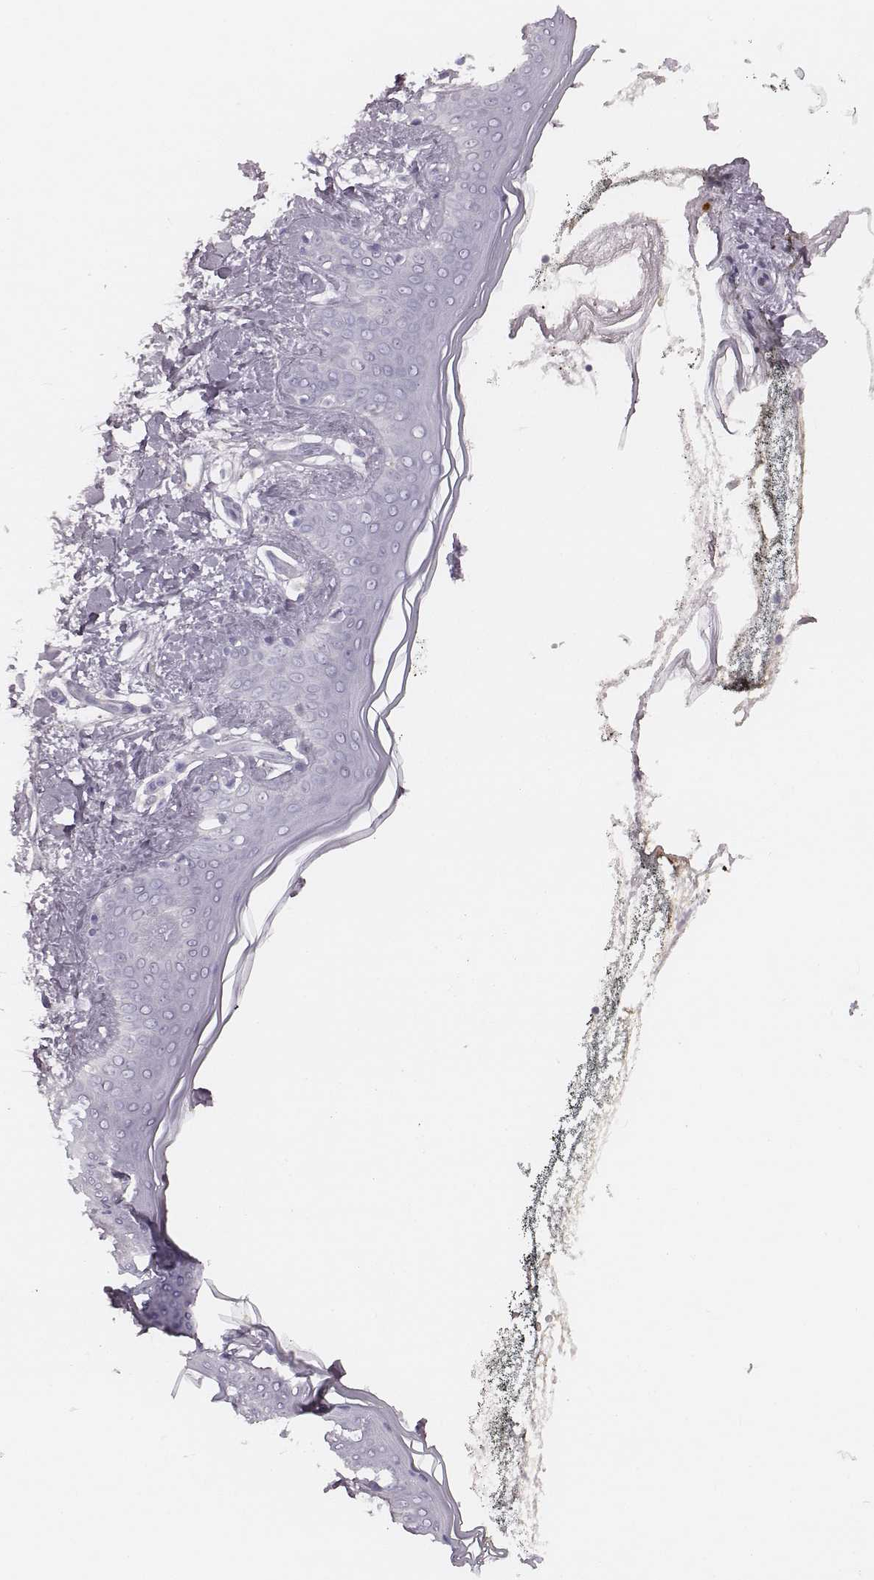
{"staining": {"intensity": "negative", "quantity": "none", "location": "none"}, "tissue": "skin", "cell_type": "Fibroblasts", "image_type": "normal", "snomed": [{"axis": "morphology", "description": "Normal tissue, NOS"}, {"axis": "topography", "description": "Skin"}], "caption": "High power microscopy image of an IHC photomicrograph of benign skin, revealing no significant expression in fibroblasts. (DAB immunohistochemistry (IHC) visualized using brightfield microscopy, high magnification).", "gene": "ENSG00000285837", "patient": {"sex": "female", "age": 34}}